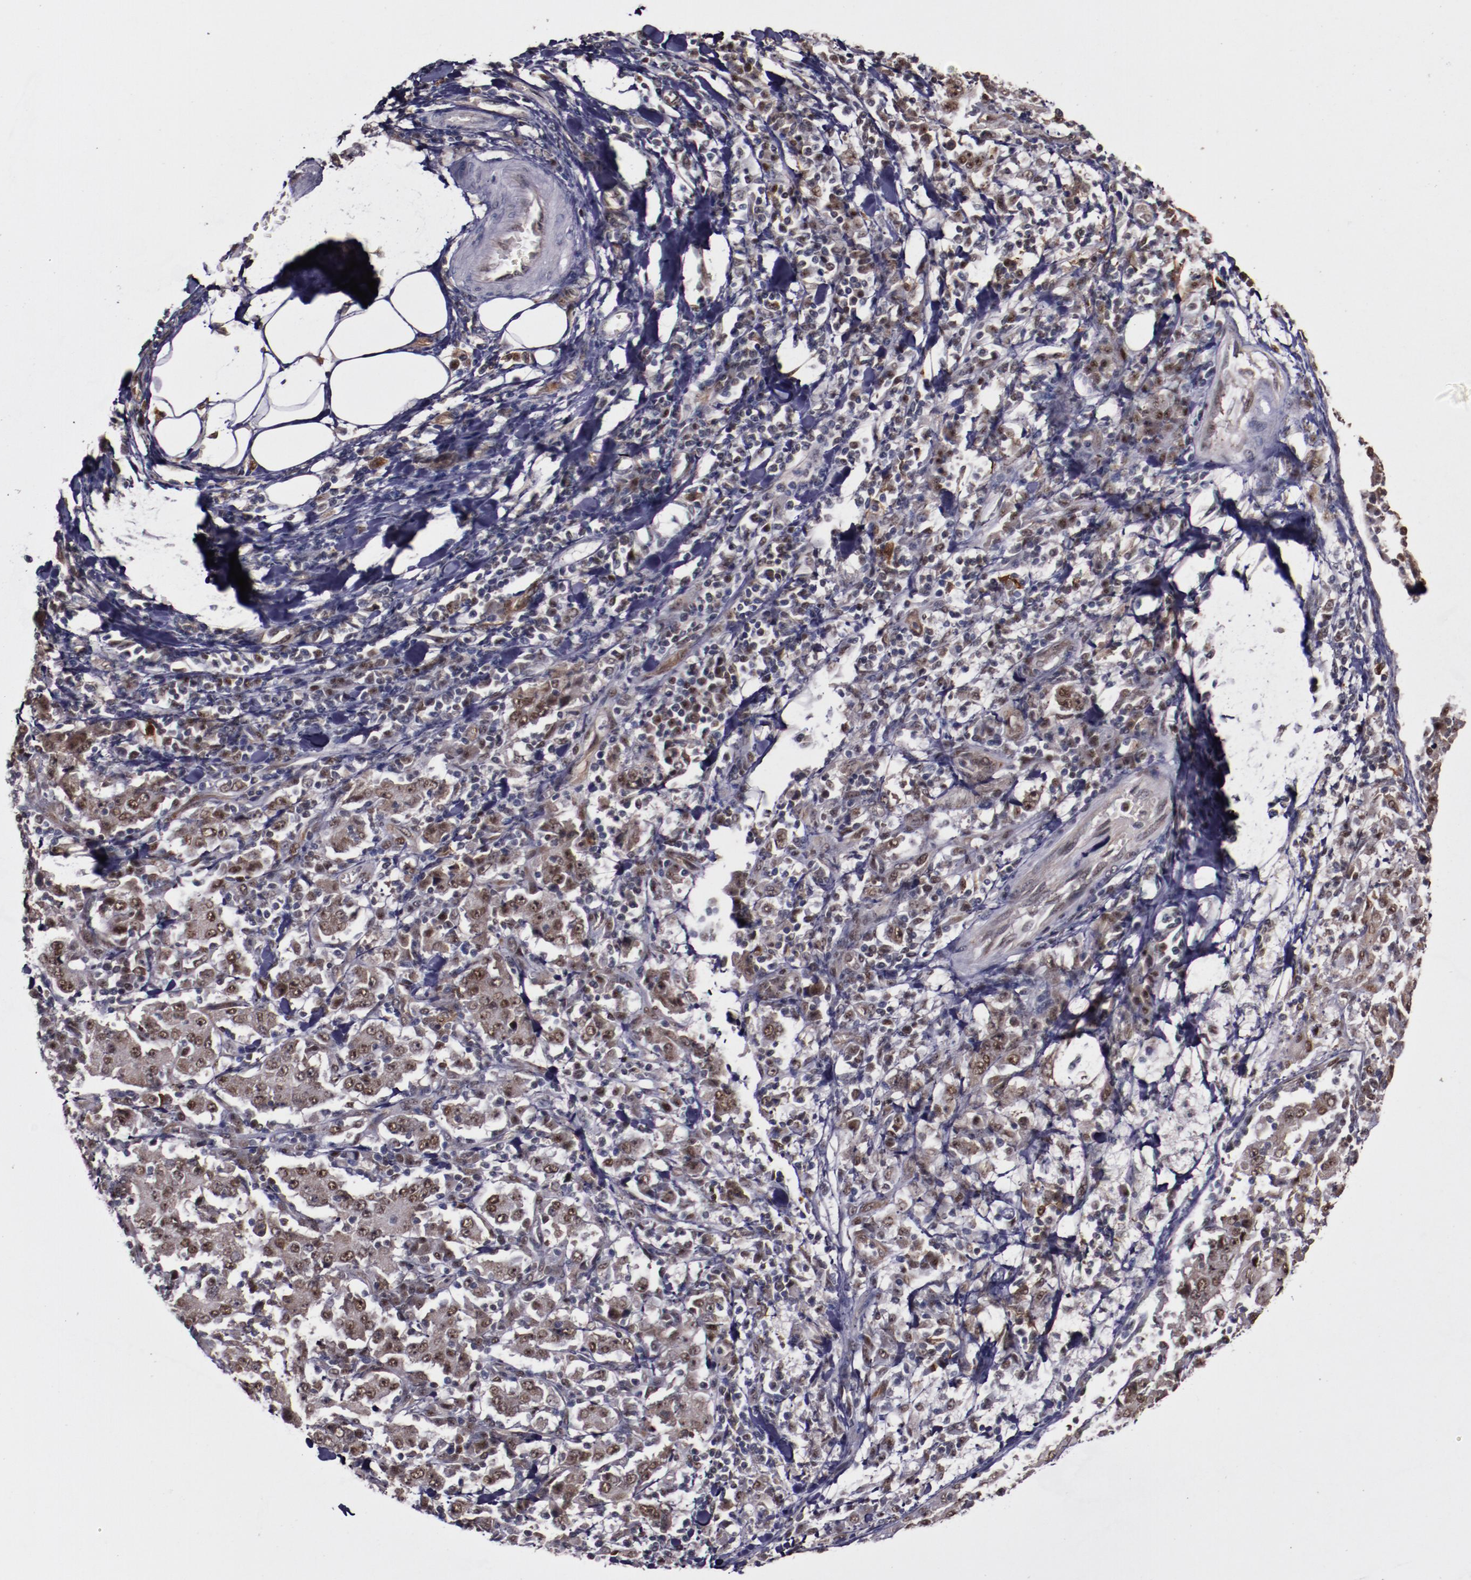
{"staining": {"intensity": "moderate", "quantity": ">75%", "location": "cytoplasmic/membranous,nuclear"}, "tissue": "stomach cancer", "cell_type": "Tumor cells", "image_type": "cancer", "snomed": [{"axis": "morphology", "description": "Normal tissue, NOS"}, {"axis": "morphology", "description": "Adenocarcinoma, NOS"}, {"axis": "topography", "description": "Stomach, upper"}, {"axis": "topography", "description": "Stomach"}], "caption": "The immunohistochemical stain shows moderate cytoplasmic/membranous and nuclear positivity in tumor cells of stomach adenocarcinoma tissue.", "gene": "CHEK2", "patient": {"sex": "male", "age": 59}}